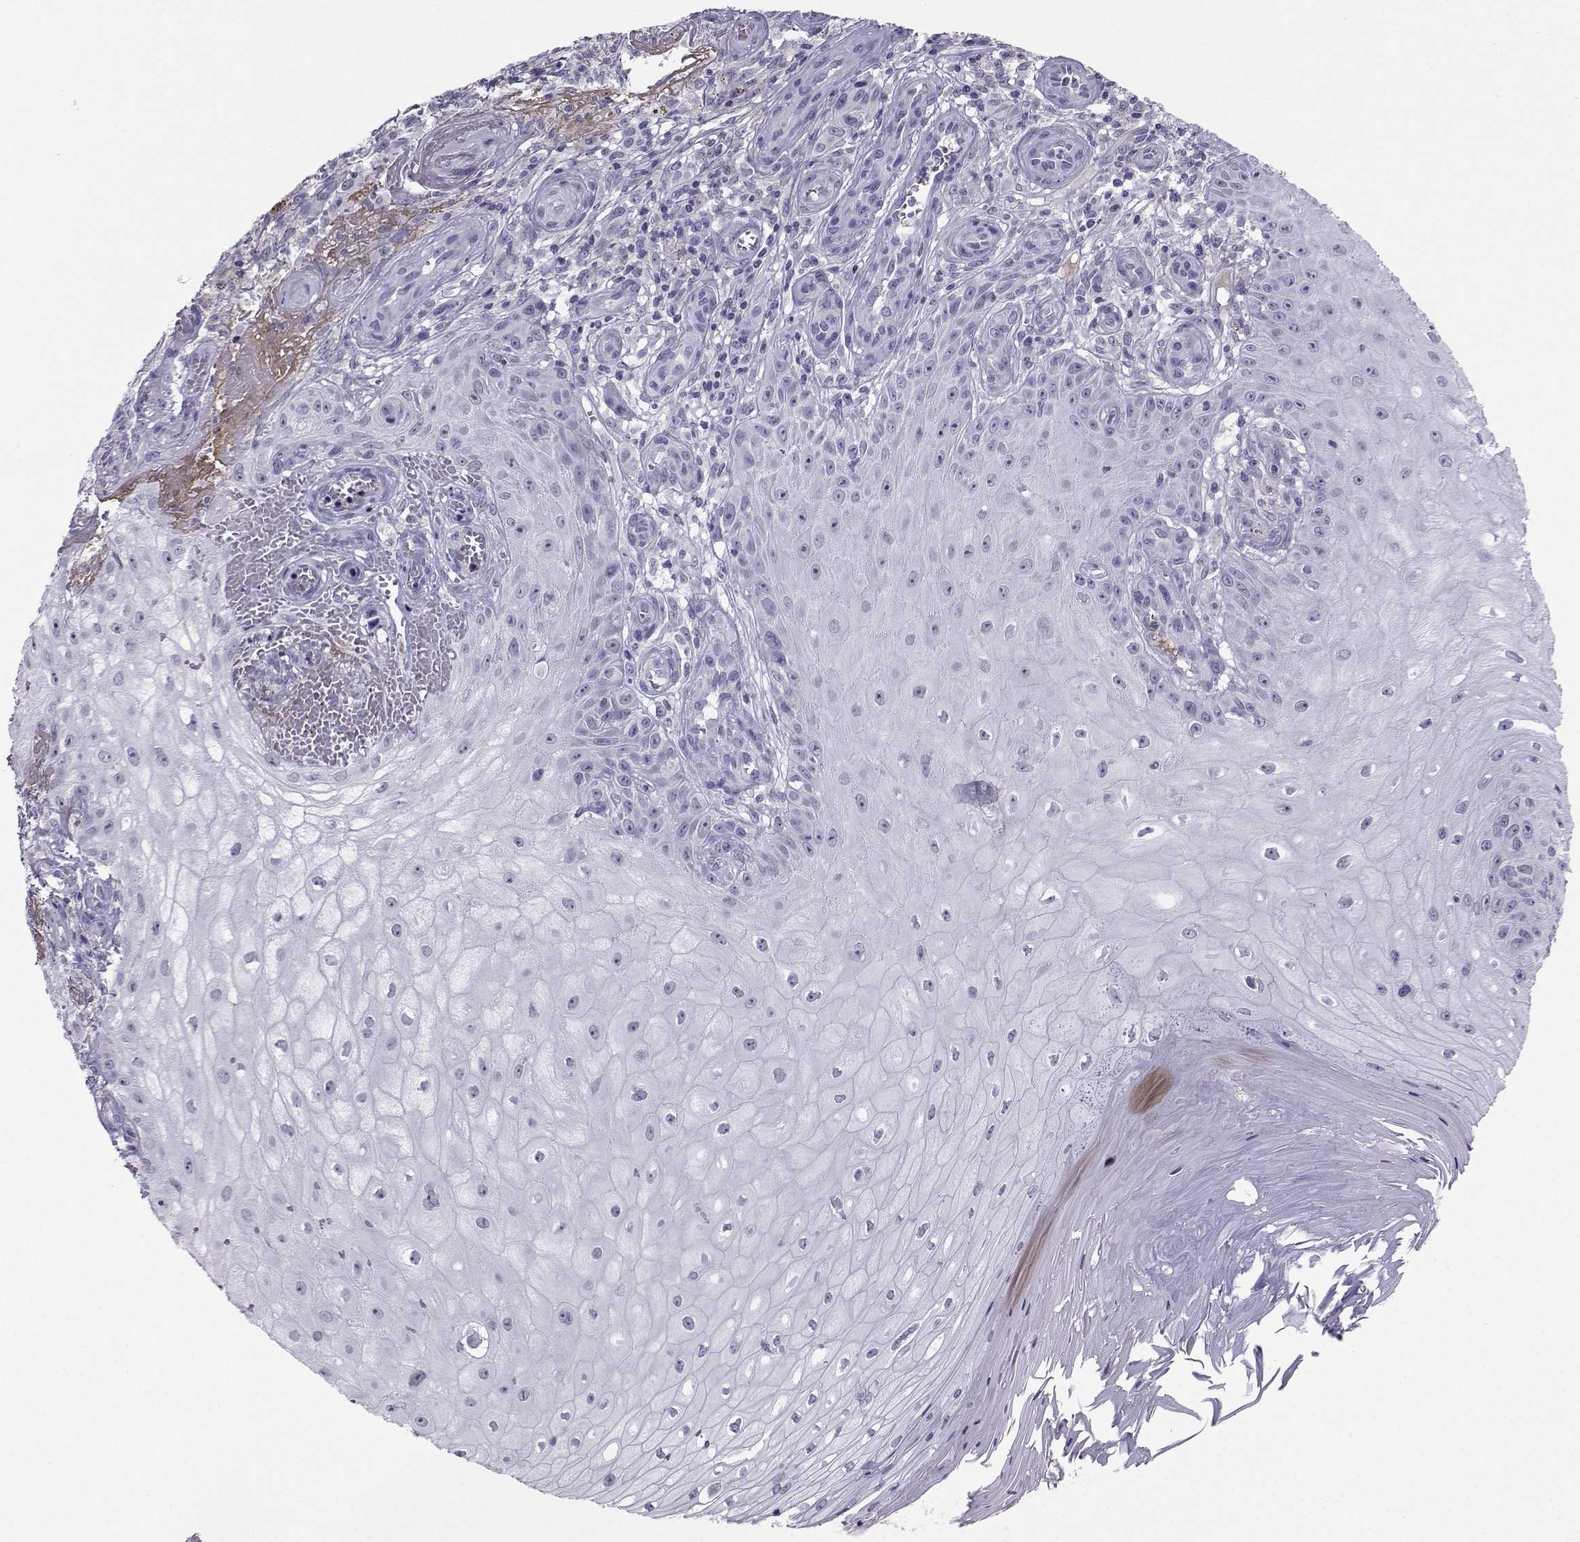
{"staining": {"intensity": "negative", "quantity": "none", "location": "none"}, "tissue": "melanoma", "cell_type": "Tumor cells", "image_type": "cancer", "snomed": [{"axis": "morphology", "description": "Malignant melanoma, NOS"}, {"axis": "topography", "description": "Skin"}], "caption": "High magnification brightfield microscopy of malignant melanoma stained with DAB (3,3'-diaminobenzidine) (brown) and counterstained with hematoxylin (blue): tumor cells show no significant expression.", "gene": "LHX1", "patient": {"sex": "female", "age": 53}}